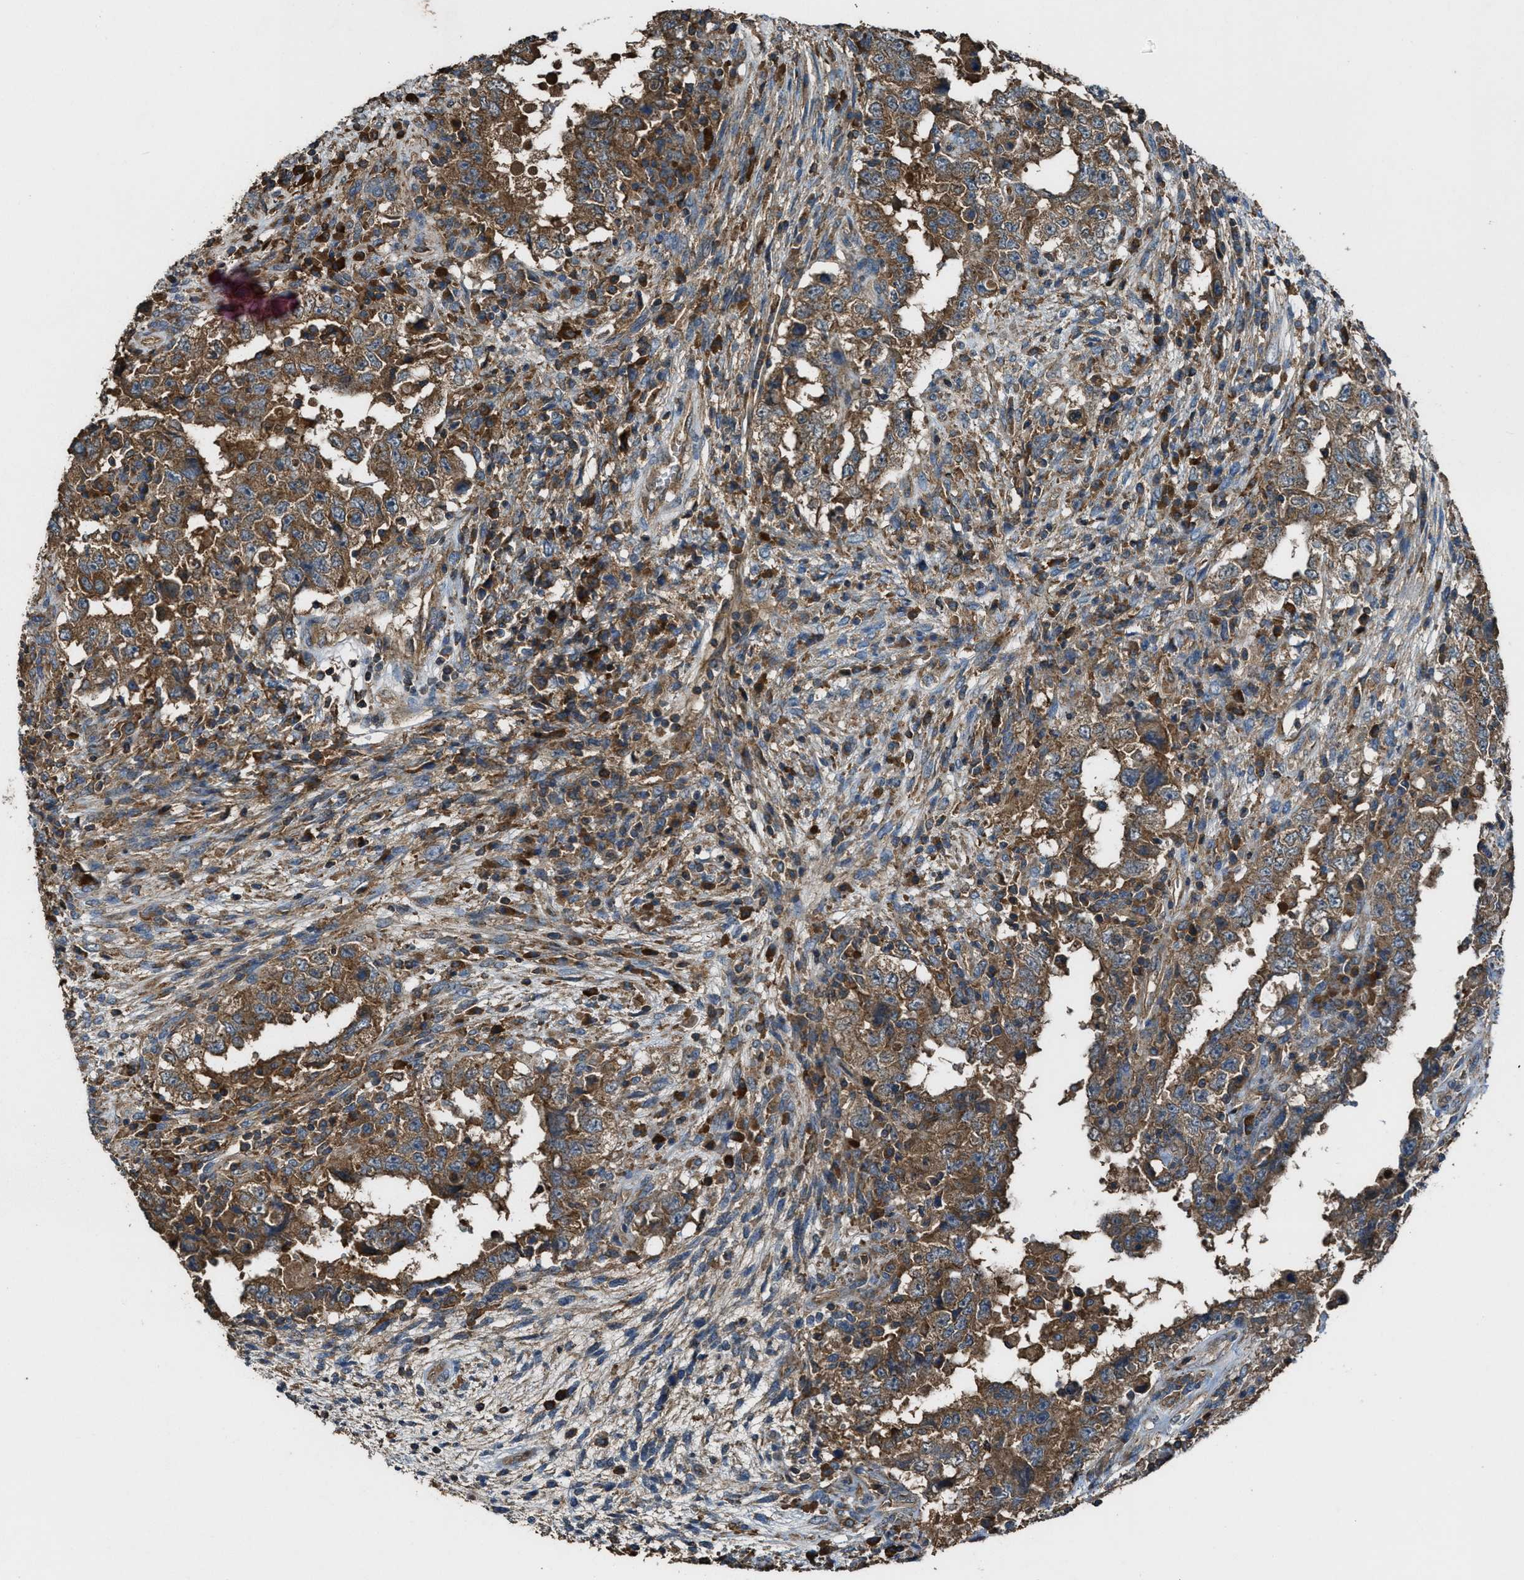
{"staining": {"intensity": "moderate", "quantity": ">75%", "location": "cytoplasmic/membranous"}, "tissue": "testis cancer", "cell_type": "Tumor cells", "image_type": "cancer", "snomed": [{"axis": "morphology", "description": "Carcinoma, Embryonal, NOS"}, {"axis": "topography", "description": "Testis"}], "caption": "Testis embryonal carcinoma was stained to show a protein in brown. There is medium levels of moderate cytoplasmic/membranous expression in approximately >75% of tumor cells. The protein of interest is stained brown, and the nuclei are stained in blue (DAB IHC with brightfield microscopy, high magnification).", "gene": "MAP3K8", "patient": {"sex": "male", "age": 26}}